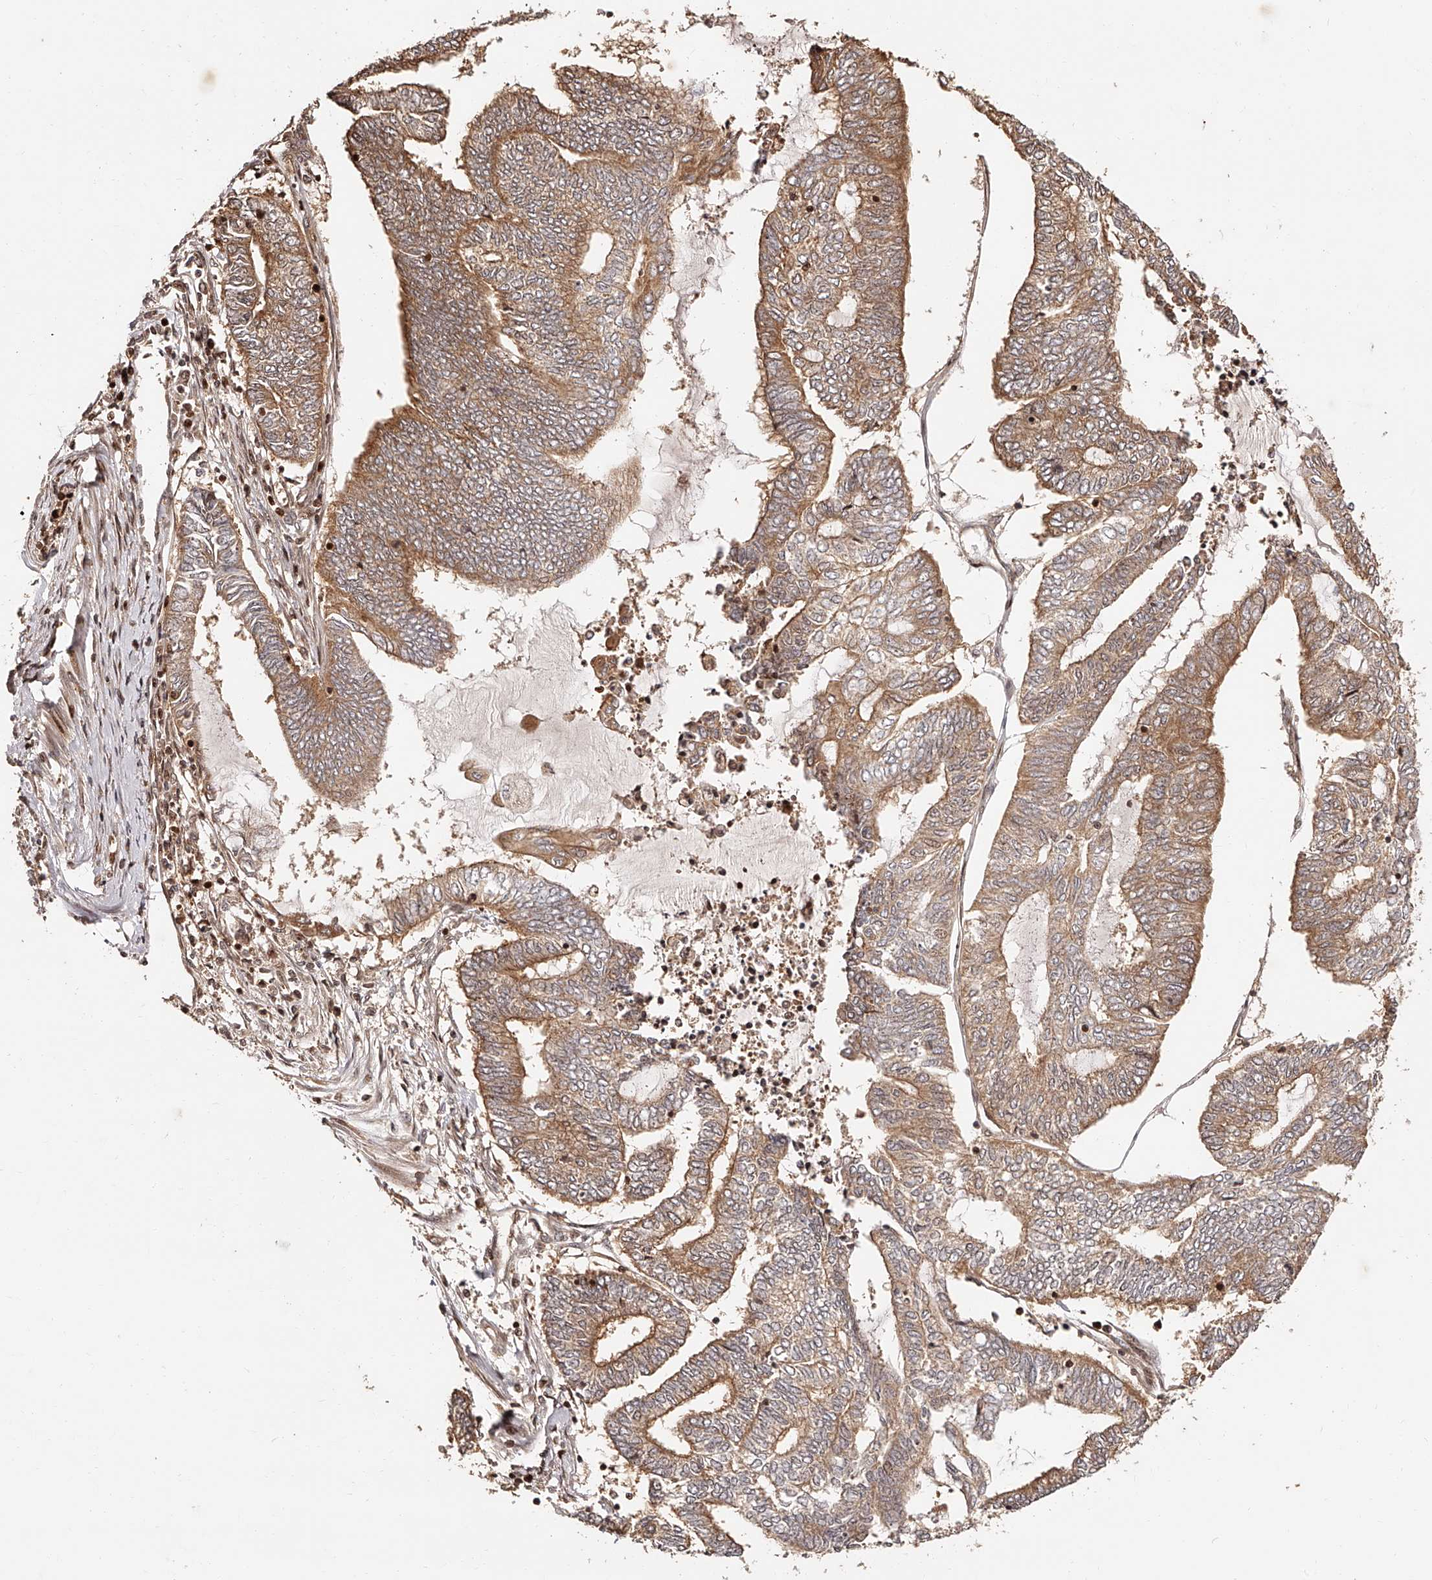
{"staining": {"intensity": "moderate", "quantity": ">75%", "location": "cytoplasmic/membranous"}, "tissue": "endometrial cancer", "cell_type": "Tumor cells", "image_type": "cancer", "snomed": [{"axis": "morphology", "description": "Adenocarcinoma, NOS"}, {"axis": "topography", "description": "Uterus"}, {"axis": "topography", "description": "Endometrium"}], "caption": "Moderate cytoplasmic/membranous protein expression is present in about >75% of tumor cells in endometrial cancer (adenocarcinoma).", "gene": "PFDN2", "patient": {"sex": "female", "age": 70}}